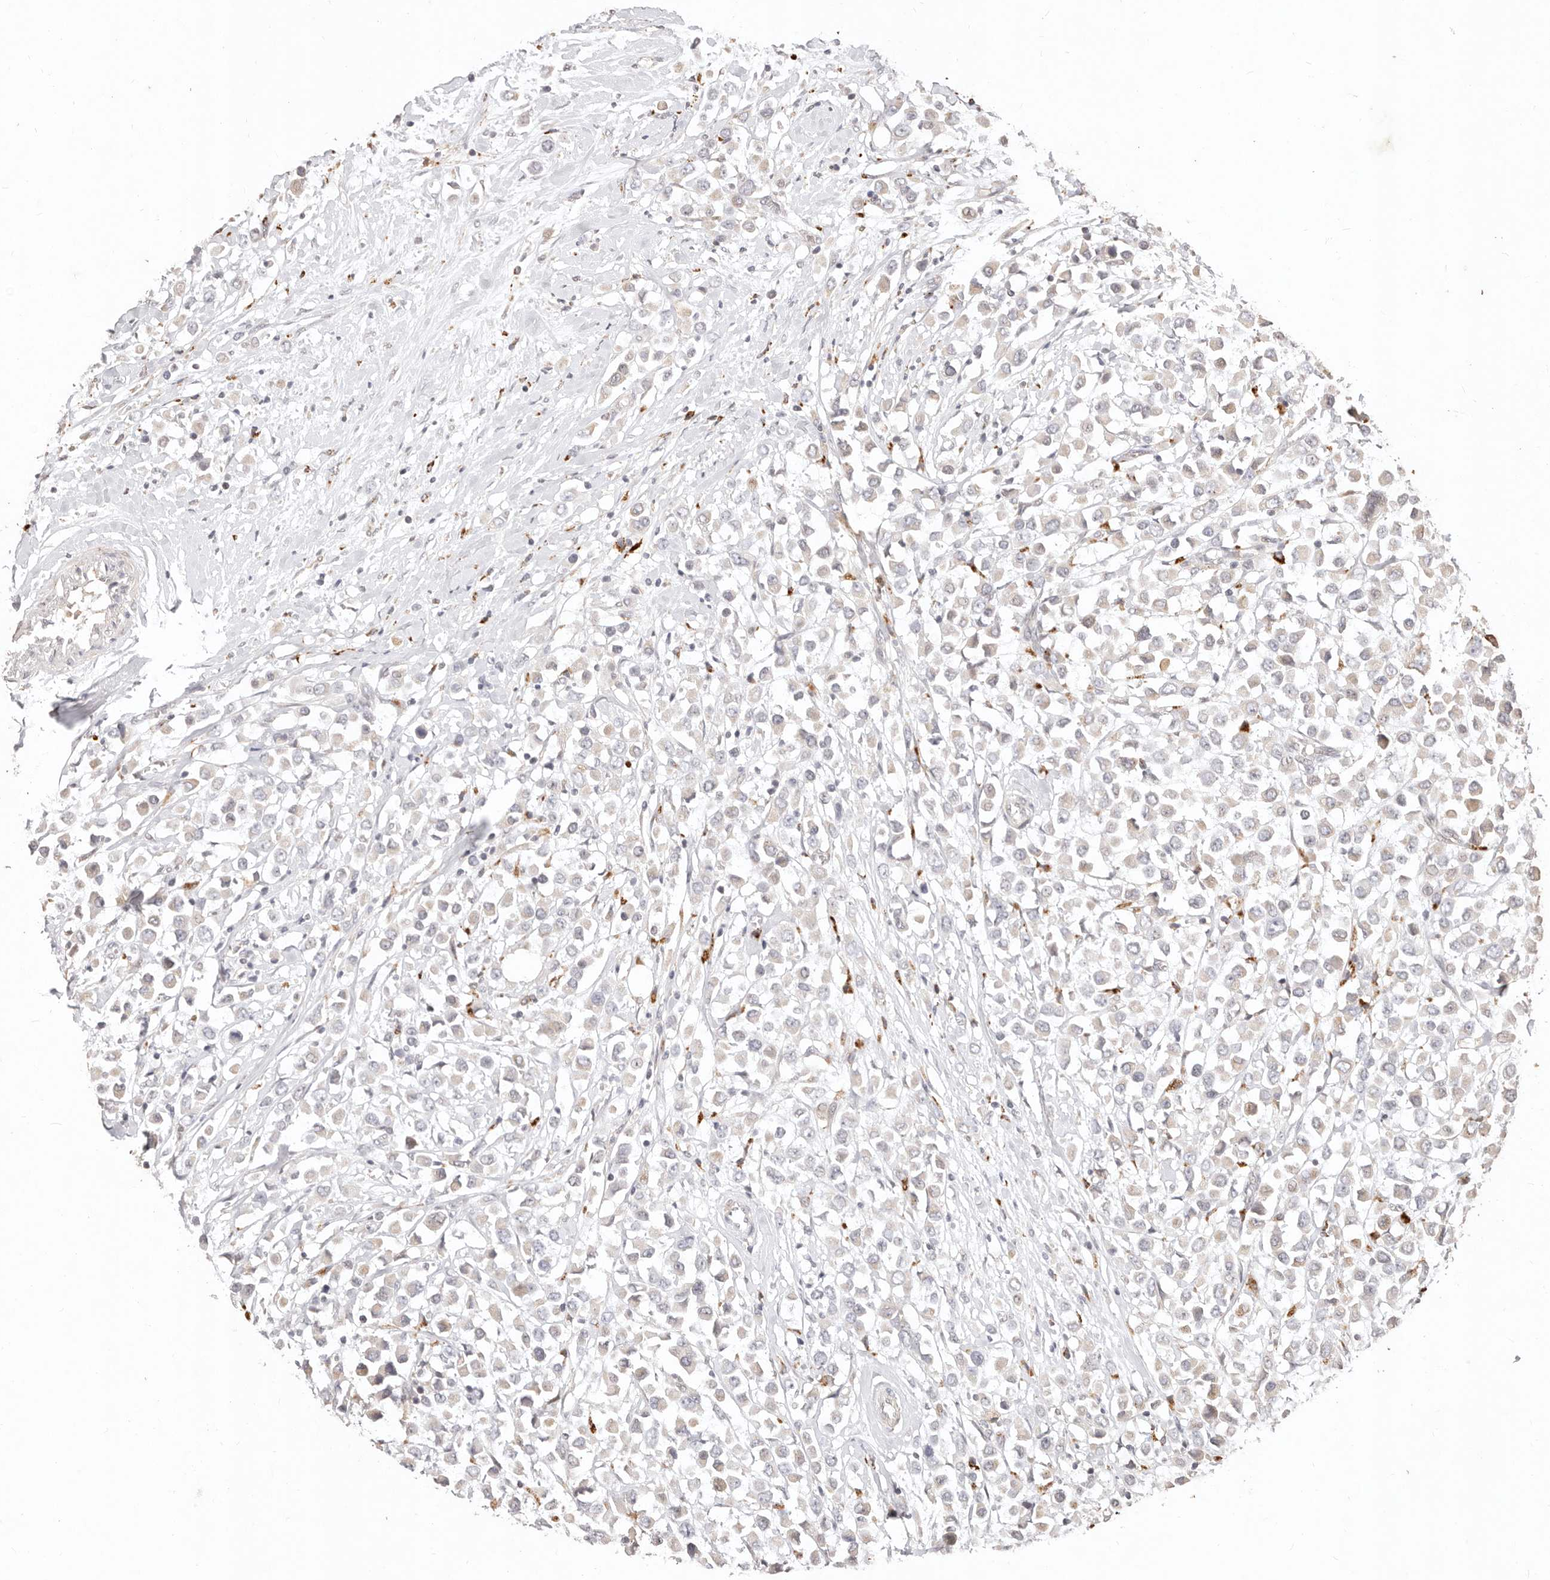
{"staining": {"intensity": "weak", "quantity": "<25%", "location": "cytoplasmic/membranous"}, "tissue": "breast cancer", "cell_type": "Tumor cells", "image_type": "cancer", "snomed": [{"axis": "morphology", "description": "Duct carcinoma"}, {"axis": "topography", "description": "Breast"}], "caption": "A photomicrograph of breast cancer stained for a protein displays no brown staining in tumor cells. (DAB (3,3'-diaminobenzidine) immunohistochemistry (IHC) visualized using brightfield microscopy, high magnification).", "gene": "KIF9", "patient": {"sex": "female", "age": 61}}